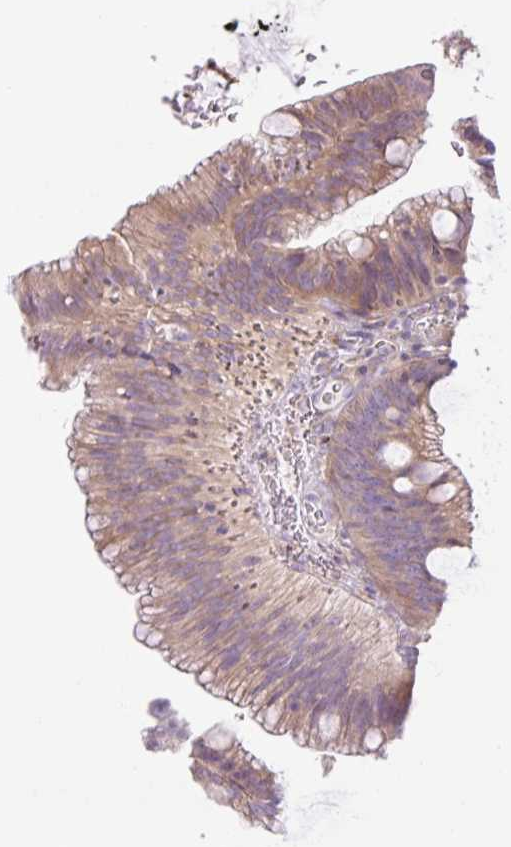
{"staining": {"intensity": "negative", "quantity": "none", "location": "none"}, "tissue": "colon", "cell_type": "Endothelial cells", "image_type": "normal", "snomed": [{"axis": "morphology", "description": "Normal tissue, NOS"}, {"axis": "morphology", "description": "Adenoma, NOS"}, {"axis": "topography", "description": "Soft tissue"}, {"axis": "topography", "description": "Colon"}], "caption": "Unremarkable colon was stained to show a protein in brown. There is no significant staining in endothelial cells. The staining was performed using DAB to visualize the protein expression in brown, while the nuclei were stained in blue with hematoxylin (Magnification: 20x).", "gene": "GRID2", "patient": {"sex": "male", "age": 47}}